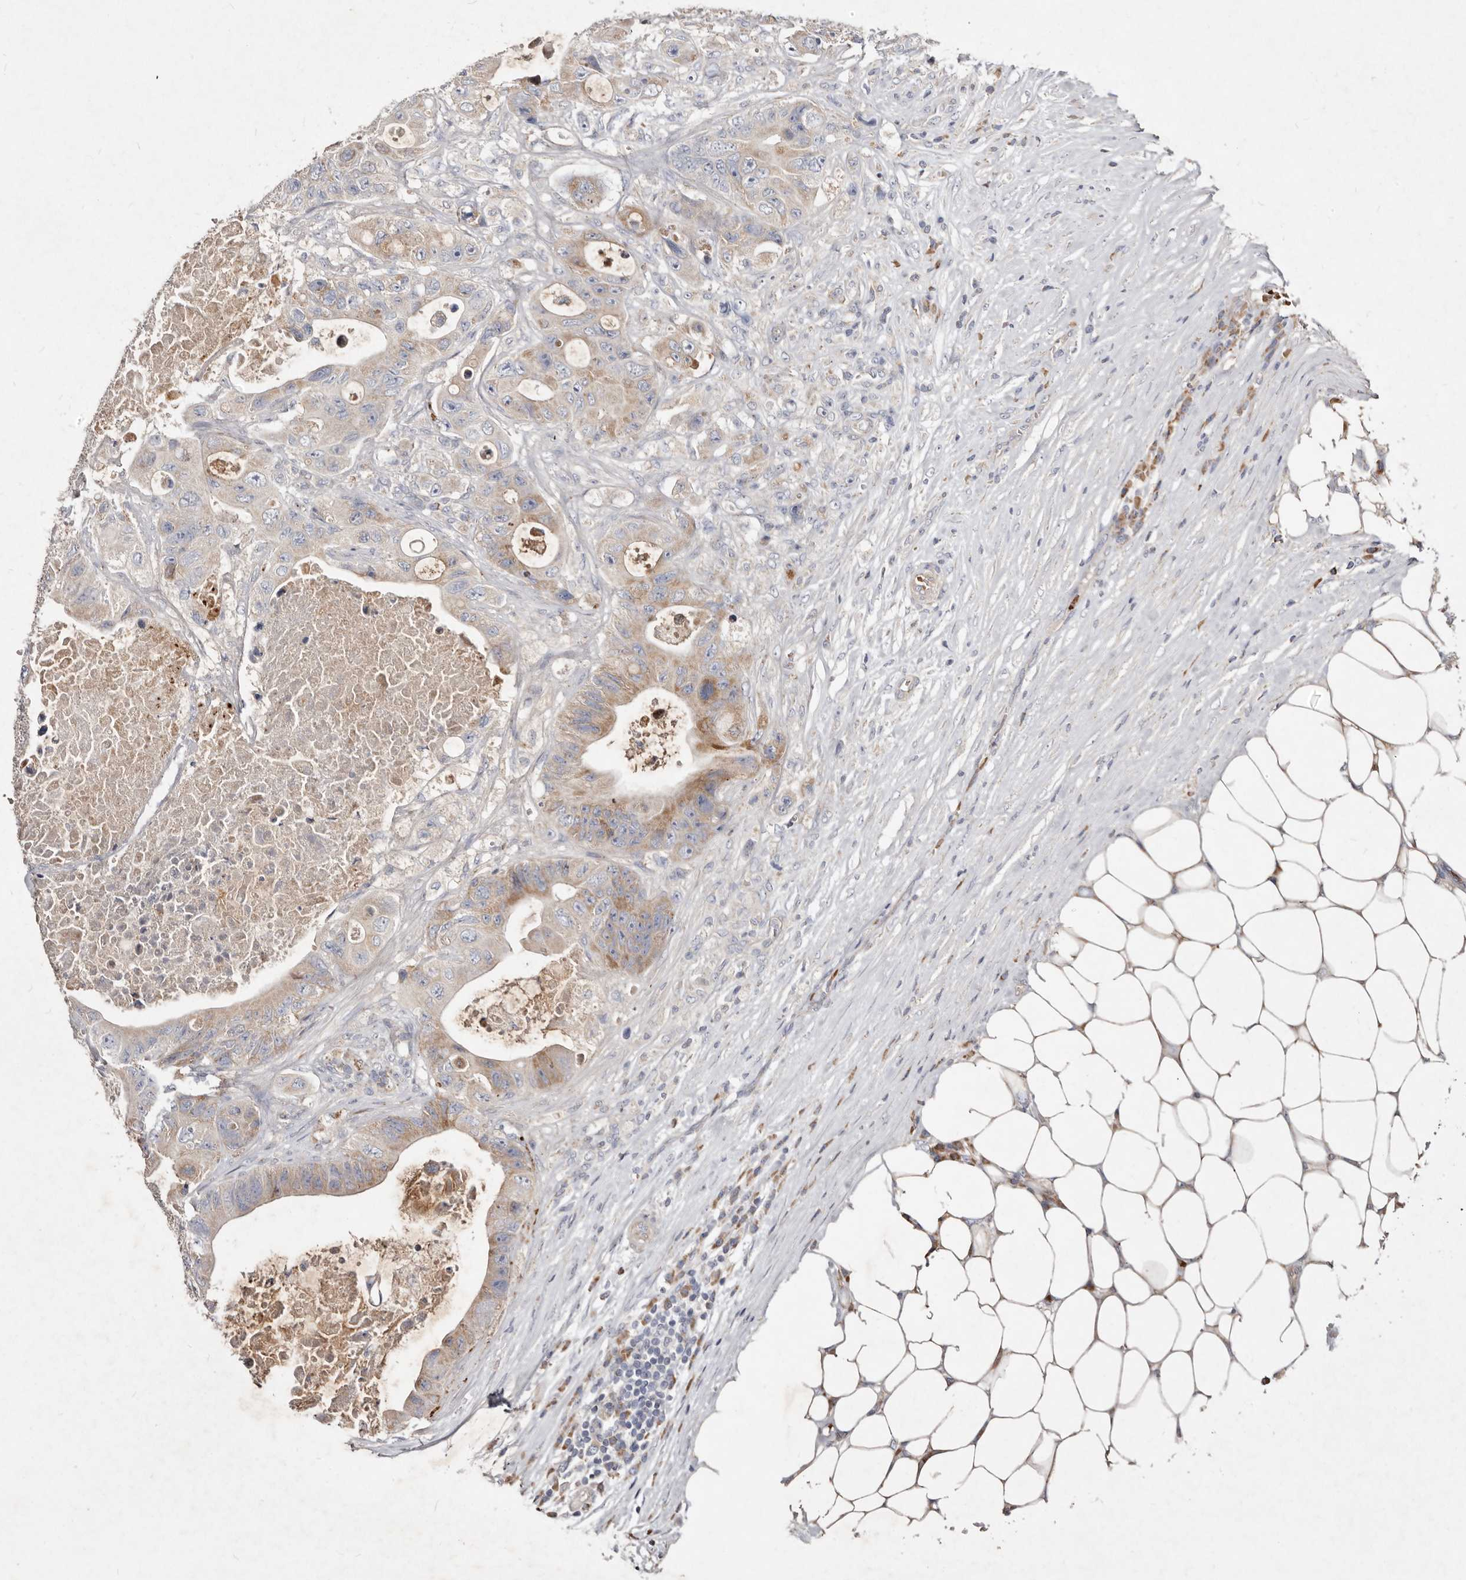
{"staining": {"intensity": "weak", "quantity": "25%-75%", "location": "cytoplasmic/membranous"}, "tissue": "colorectal cancer", "cell_type": "Tumor cells", "image_type": "cancer", "snomed": [{"axis": "morphology", "description": "Adenocarcinoma, NOS"}, {"axis": "topography", "description": "Colon"}], "caption": "Protein staining shows weak cytoplasmic/membranous expression in approximately 25%-75% of tumor cells in adenocarcinoma (colorectal). The staining was performed using DAB to visualize the protein expression in brown, while the nuclei were stained in blue with hematoxylin (Magnification: 20x).", "gene": "SLC25A20", "patient": {"sex": "female", "age": 46}}